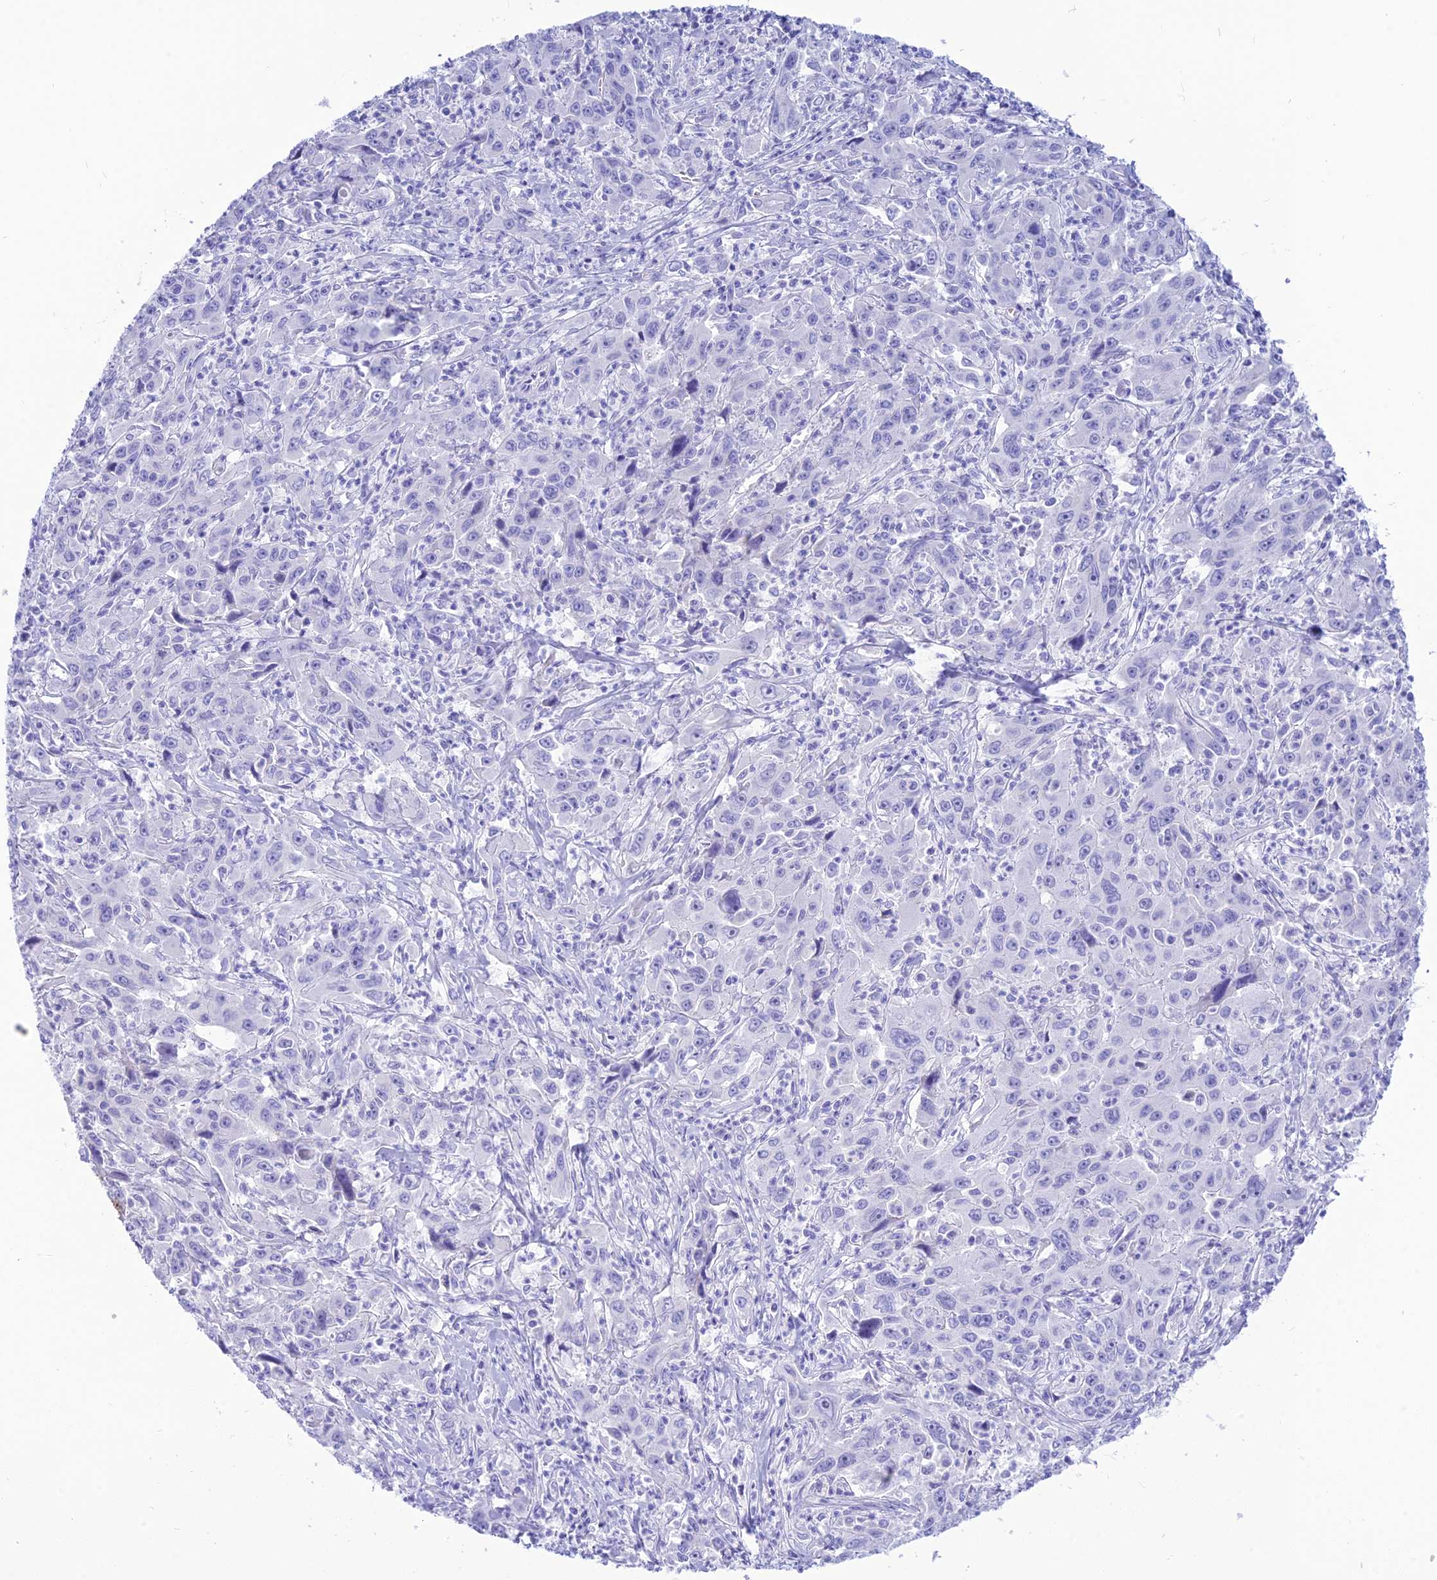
{"staining": {"intensity": "negative", "quantity": "none", "location": "none"}, "tissue": "liver cancer", "cell_type": "Tumor cells", "image_type": "cancer", "snomed": [{"axis": "morphology", "description": "Carcinoma, Hepatocellular, NOS"}, {"axis": "topography", "description": "Liver"}], "caption": "An immunohistochemistry (IHC) image of hepatocellular carcinoma (liver) is shown. There is no staining in tumor cells of hepatocellular carcinoma (liver).", "gene": "GLYATL1", "patient": {"sex": "male", "age": 63}}